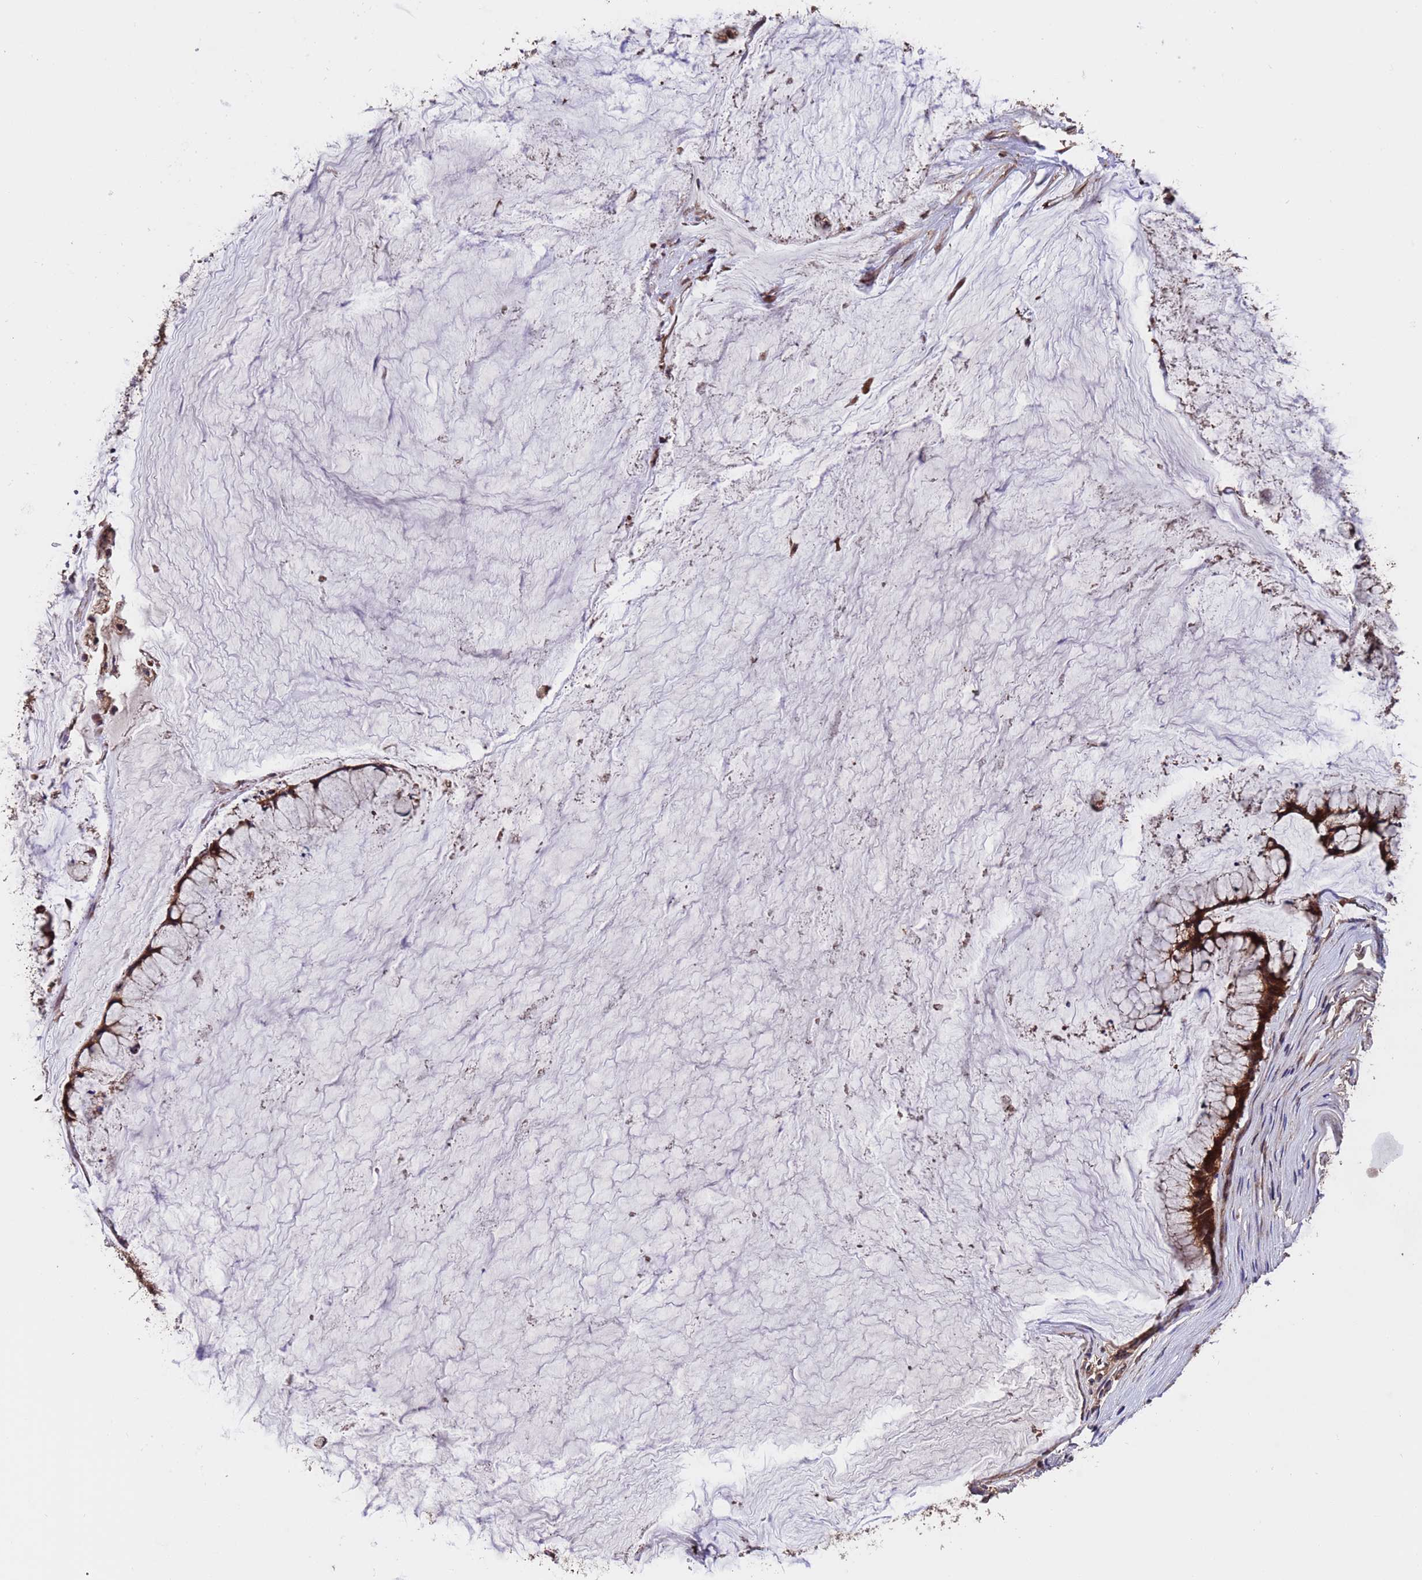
{"staining": {"intensity": "strong", "quantity": ">75%", "location": "cytoplasmic/membranous"}, "tissue": "ovarian cancer", "cell_type": "Tumor cells", "image_type": "cancer", "snomed": [{"axis": "morphology", "description": "Cystadenocarcinoma, mucinous, NOS"}, {"axis": "topography", "description": "Ovary"}], "caption": "Human ovarian mucinous cystadenocarcinoma stained for a protein (brown) reveals strong cytoplasmic/membranous positive staining in approximately >75% of tumor cells.", "gene": "TSR3", "patient": {"sex": "female", "age": 42}}